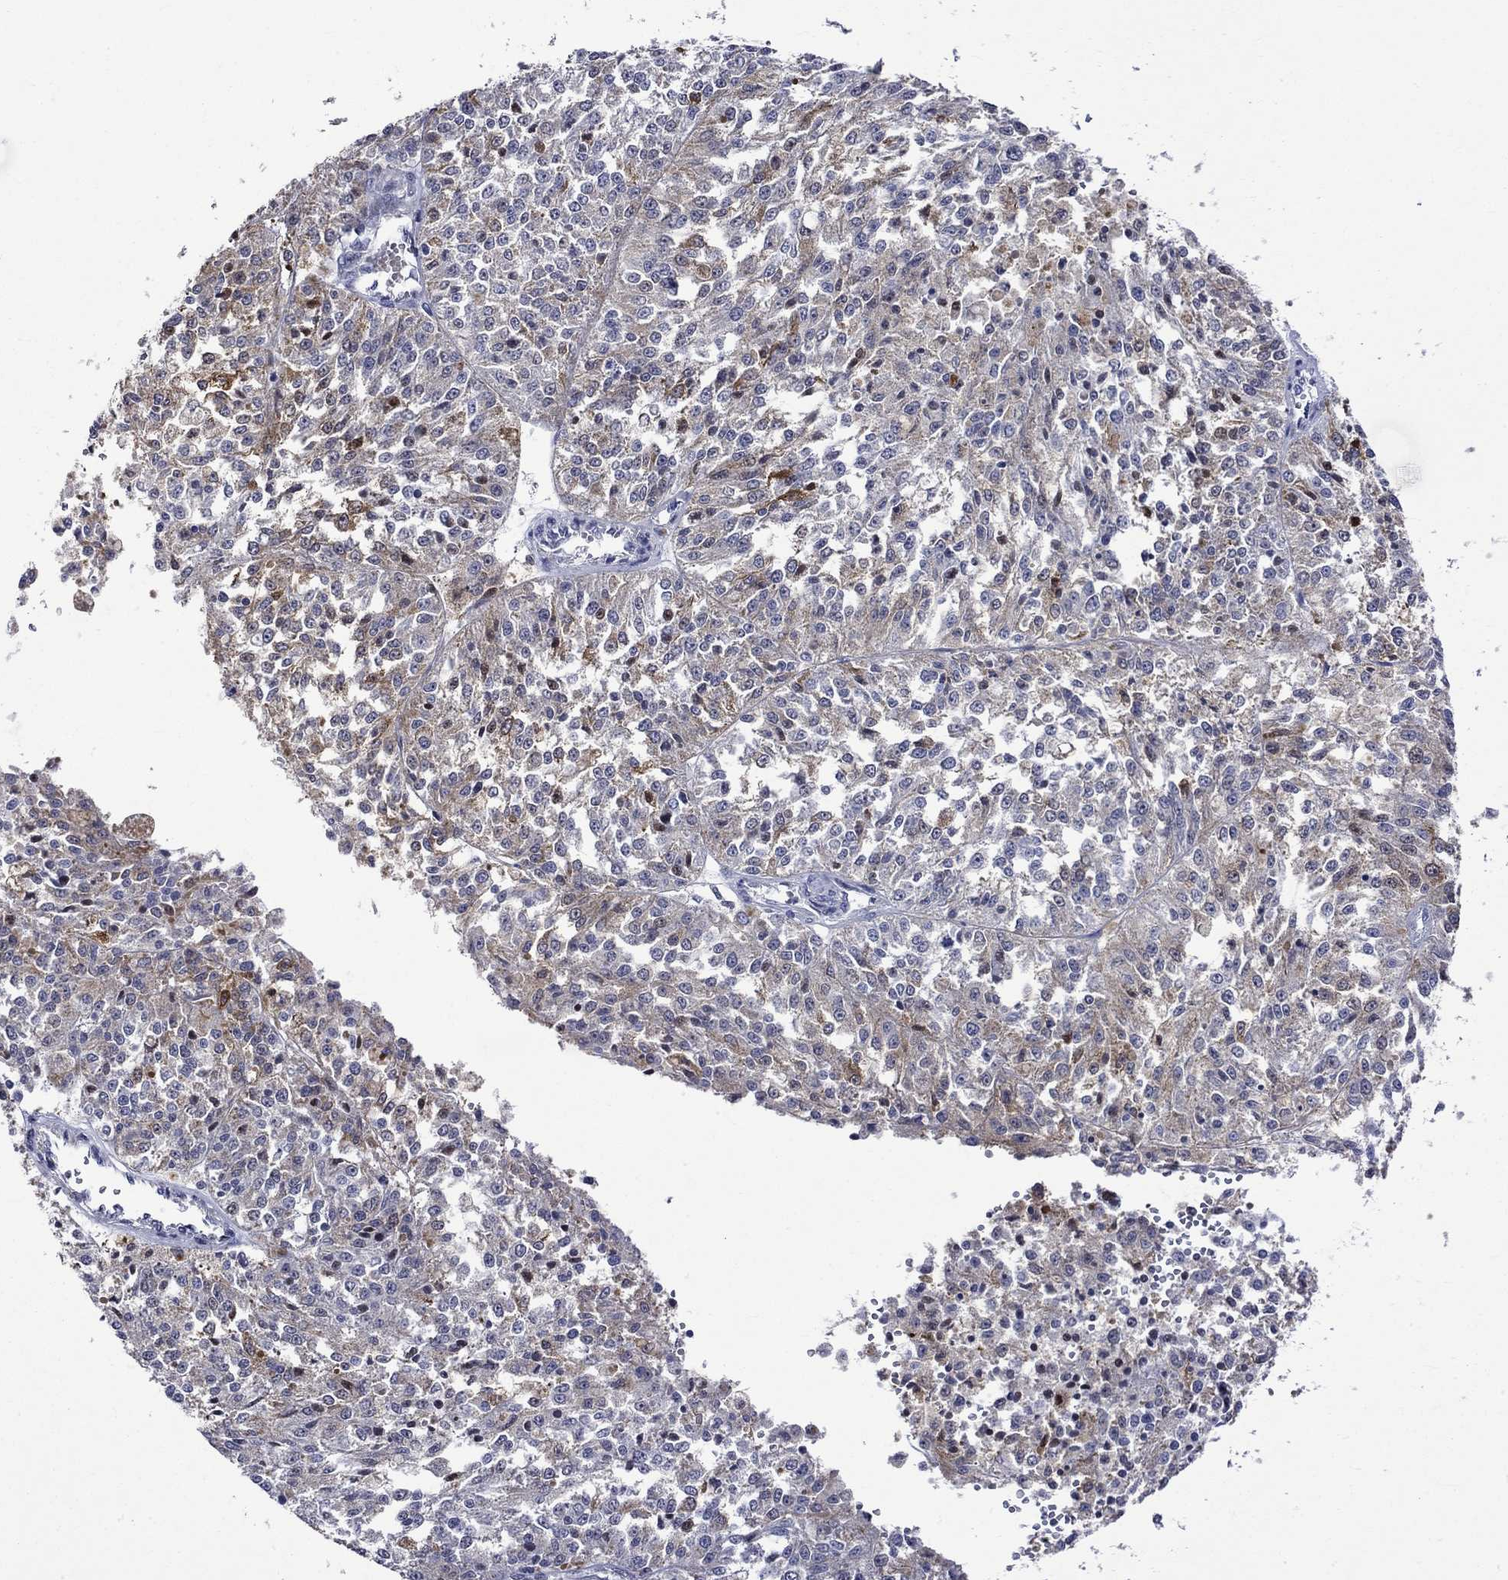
{"staining": {"intensity": "strong", "quantity": "25%-75%", "location": "cytoplasmic/membranous"}, "tissue": "melanoma", "cell_type": "Tumor cells", "image_type": "cancer", "snomed": [{"axis": "morphology", "description": "Malignant melanoma, Metastatic site"}, {"axis": "topography", "description": "Lymph node"}], "caption": "Strong cytoplasmic/membranous staining is seen in about 25%-75% of tumor cells in malignant melanoma (metastatic site). (brown staining indicates protein expression, while blue staining denotes nuclei).", "gene": "CRYAB", "patient": {"sex": "female", "age": 64}}